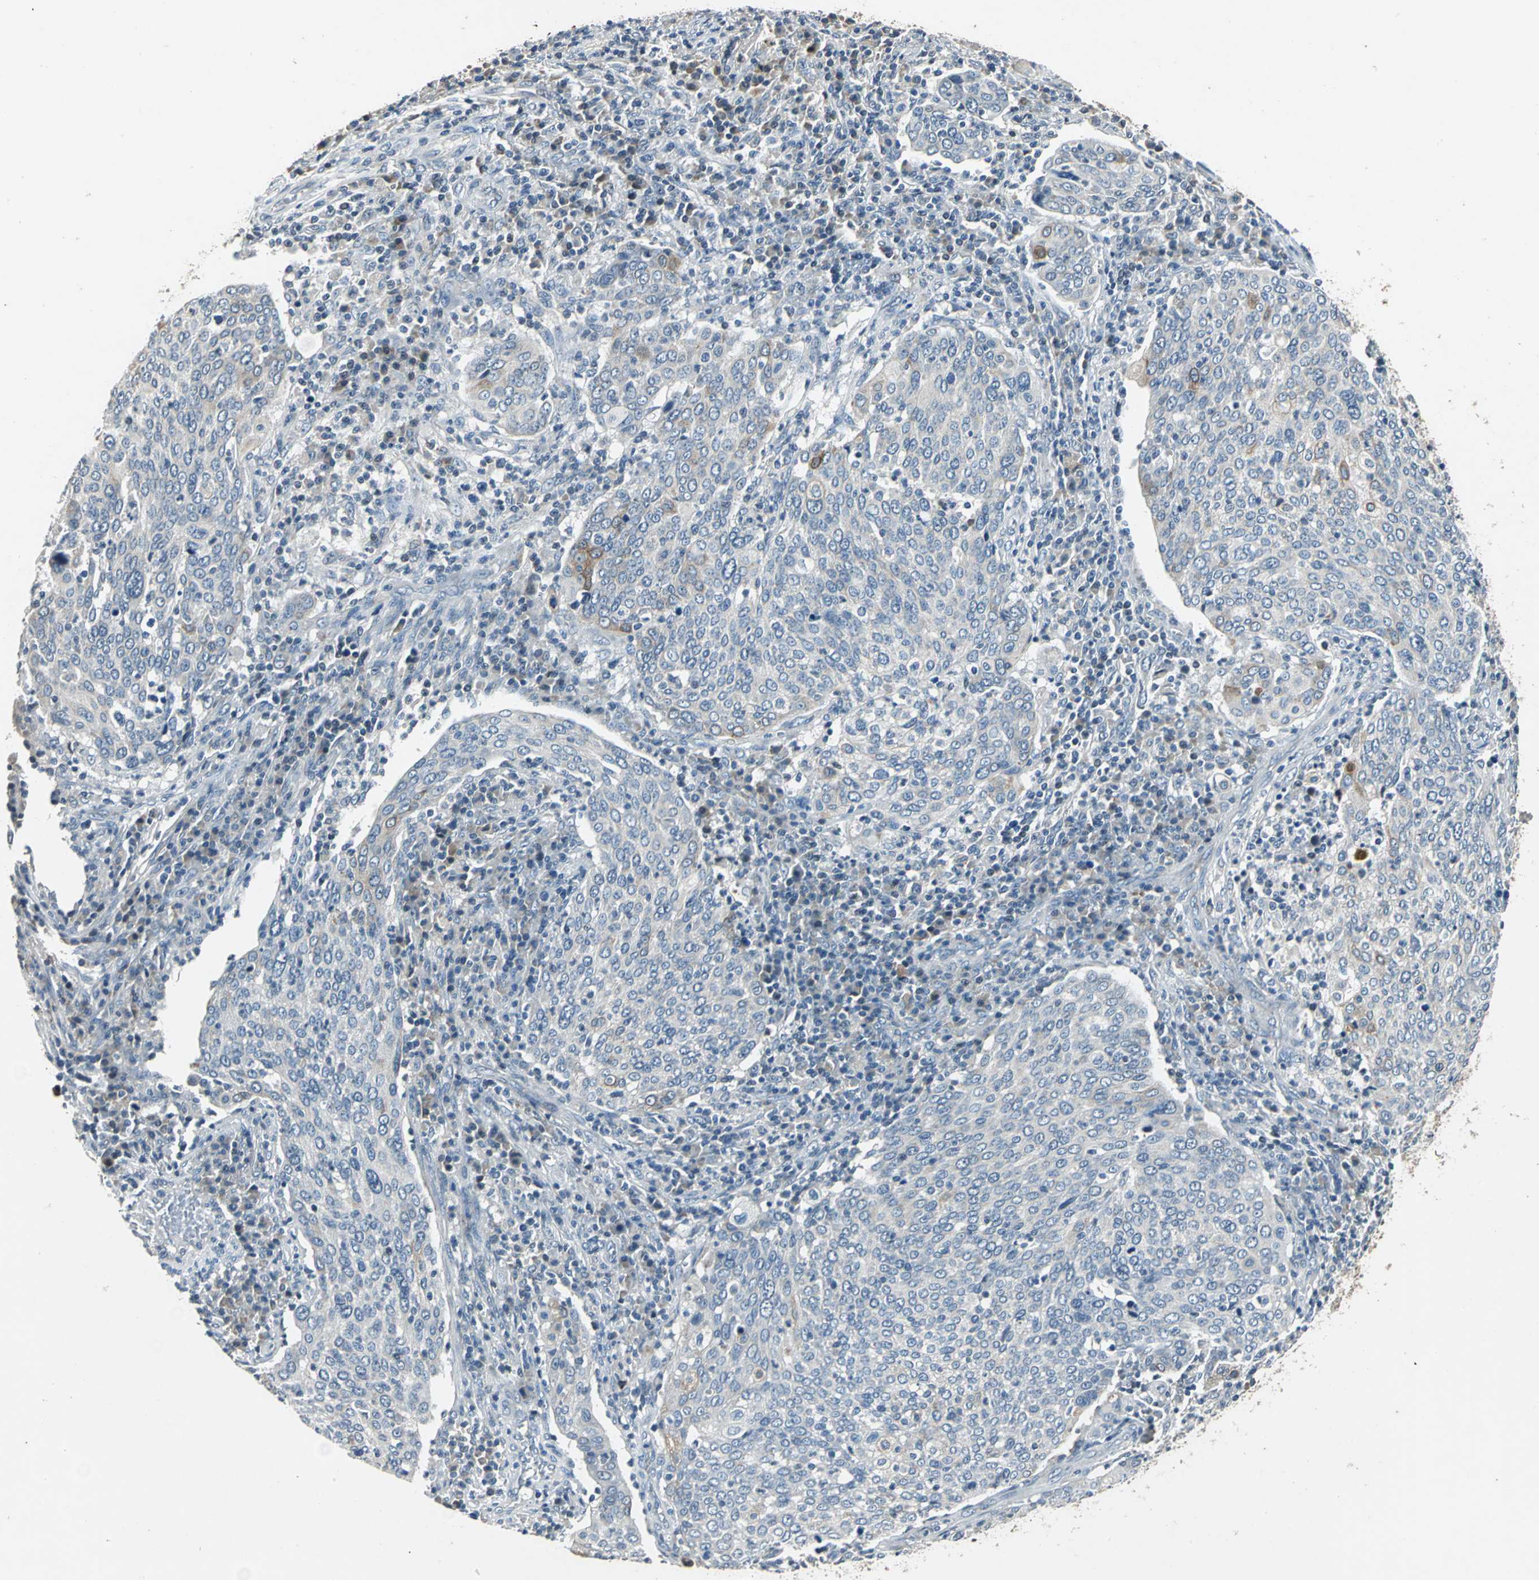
{"staining": {"intensity": "weak", "quantity": "<25%", "location": "cytoplasmic/membranous"}, "tissue": "cervical cancer", "cell_type": "Tumor cells", "image_type": "cancer", "snomed": [{"axis": "morphology", "description": "Squamous cell carcinoma, NOS"}, {"axis": "topography", "description": "Cervix"}], "caption": "An image of squamous cell carcinoma (cervical) stained for a protein reveals no brown staining in tumor cells.", "gene": "JADE3", "patient": {"sex": "female", "age": 40}}